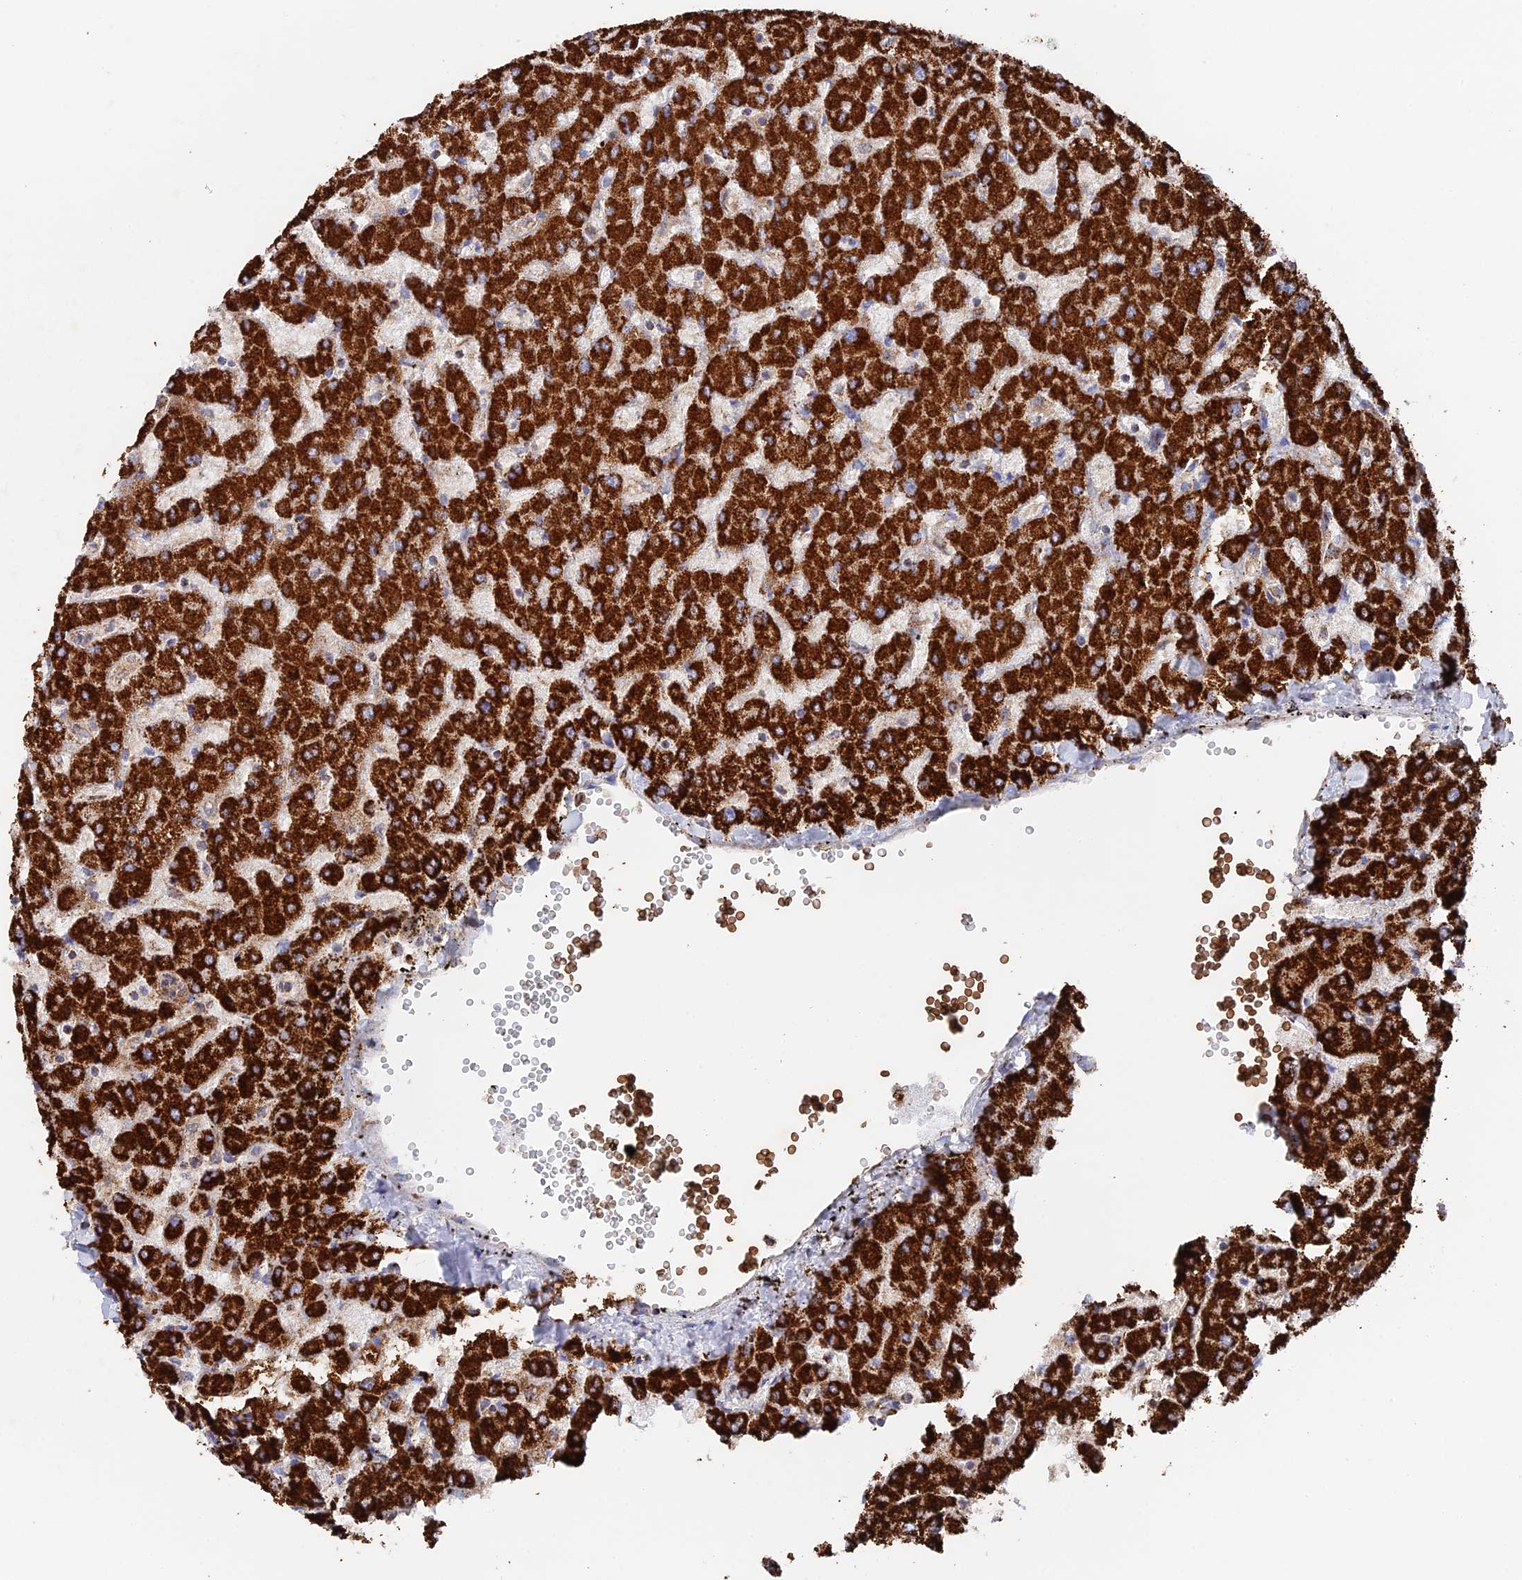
{"staining": {"intensity": "strong", "quantity": ">75%", "location": "cytoplasmic/membranous"}, "tissue": "liver", "cell_type": "Cholangiocytes", "image_type": "normal", "snomed": [{"axis": "morphology", "description": "Normal tissue, NOS"}, {"axis": "topography", "description": "Liver"}], "caption": "IHC micrograph of normal liver stained for a protein (brown), which displays high levels of strong cytoplasmic/membranous expression in about >75% of cholangiocytes.", "gene": "HAUS8", "patient": {"sex": "female", "age": 63}}